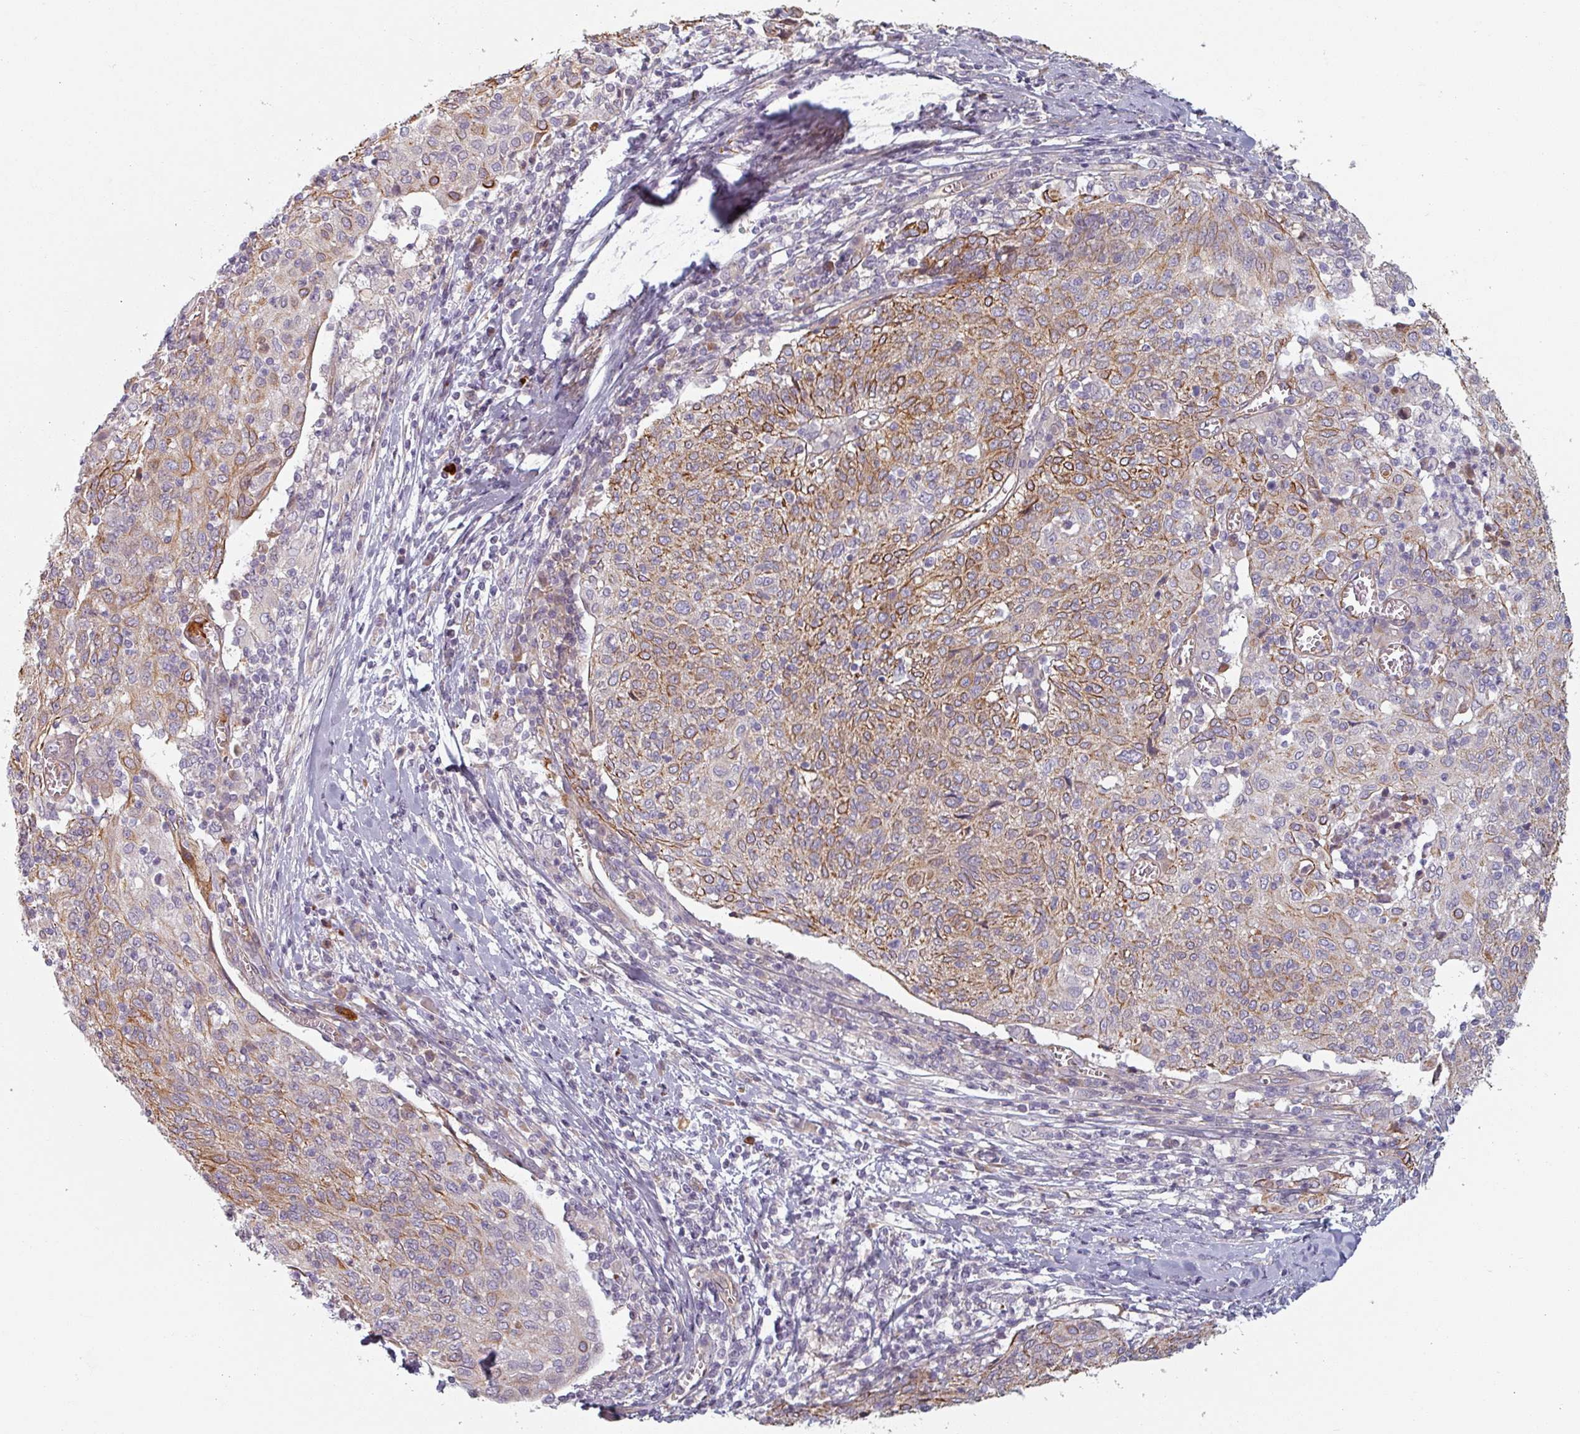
{"staining": {"intensity": "moderate", "quantity": "25%-75%", "location": "cytoplasmic/membranous"}, "tissue": "cervical cancer", "cell_type": "Tumor cells", "image_type": "cancer", "snomed": [{"axis": "morphology", "description": "Squamous cell carcinoma, NOS"}, {"axis": "topography", "description": "Cervix"}], "caption": "Moderate cytoplasmic/membranous staining is seen in about 25%-75% of tumor cells in cervical cancer (squamous cell carcinoma).", "gene": "C4BPB", "patient": {"sex": "female", "age": 52}}